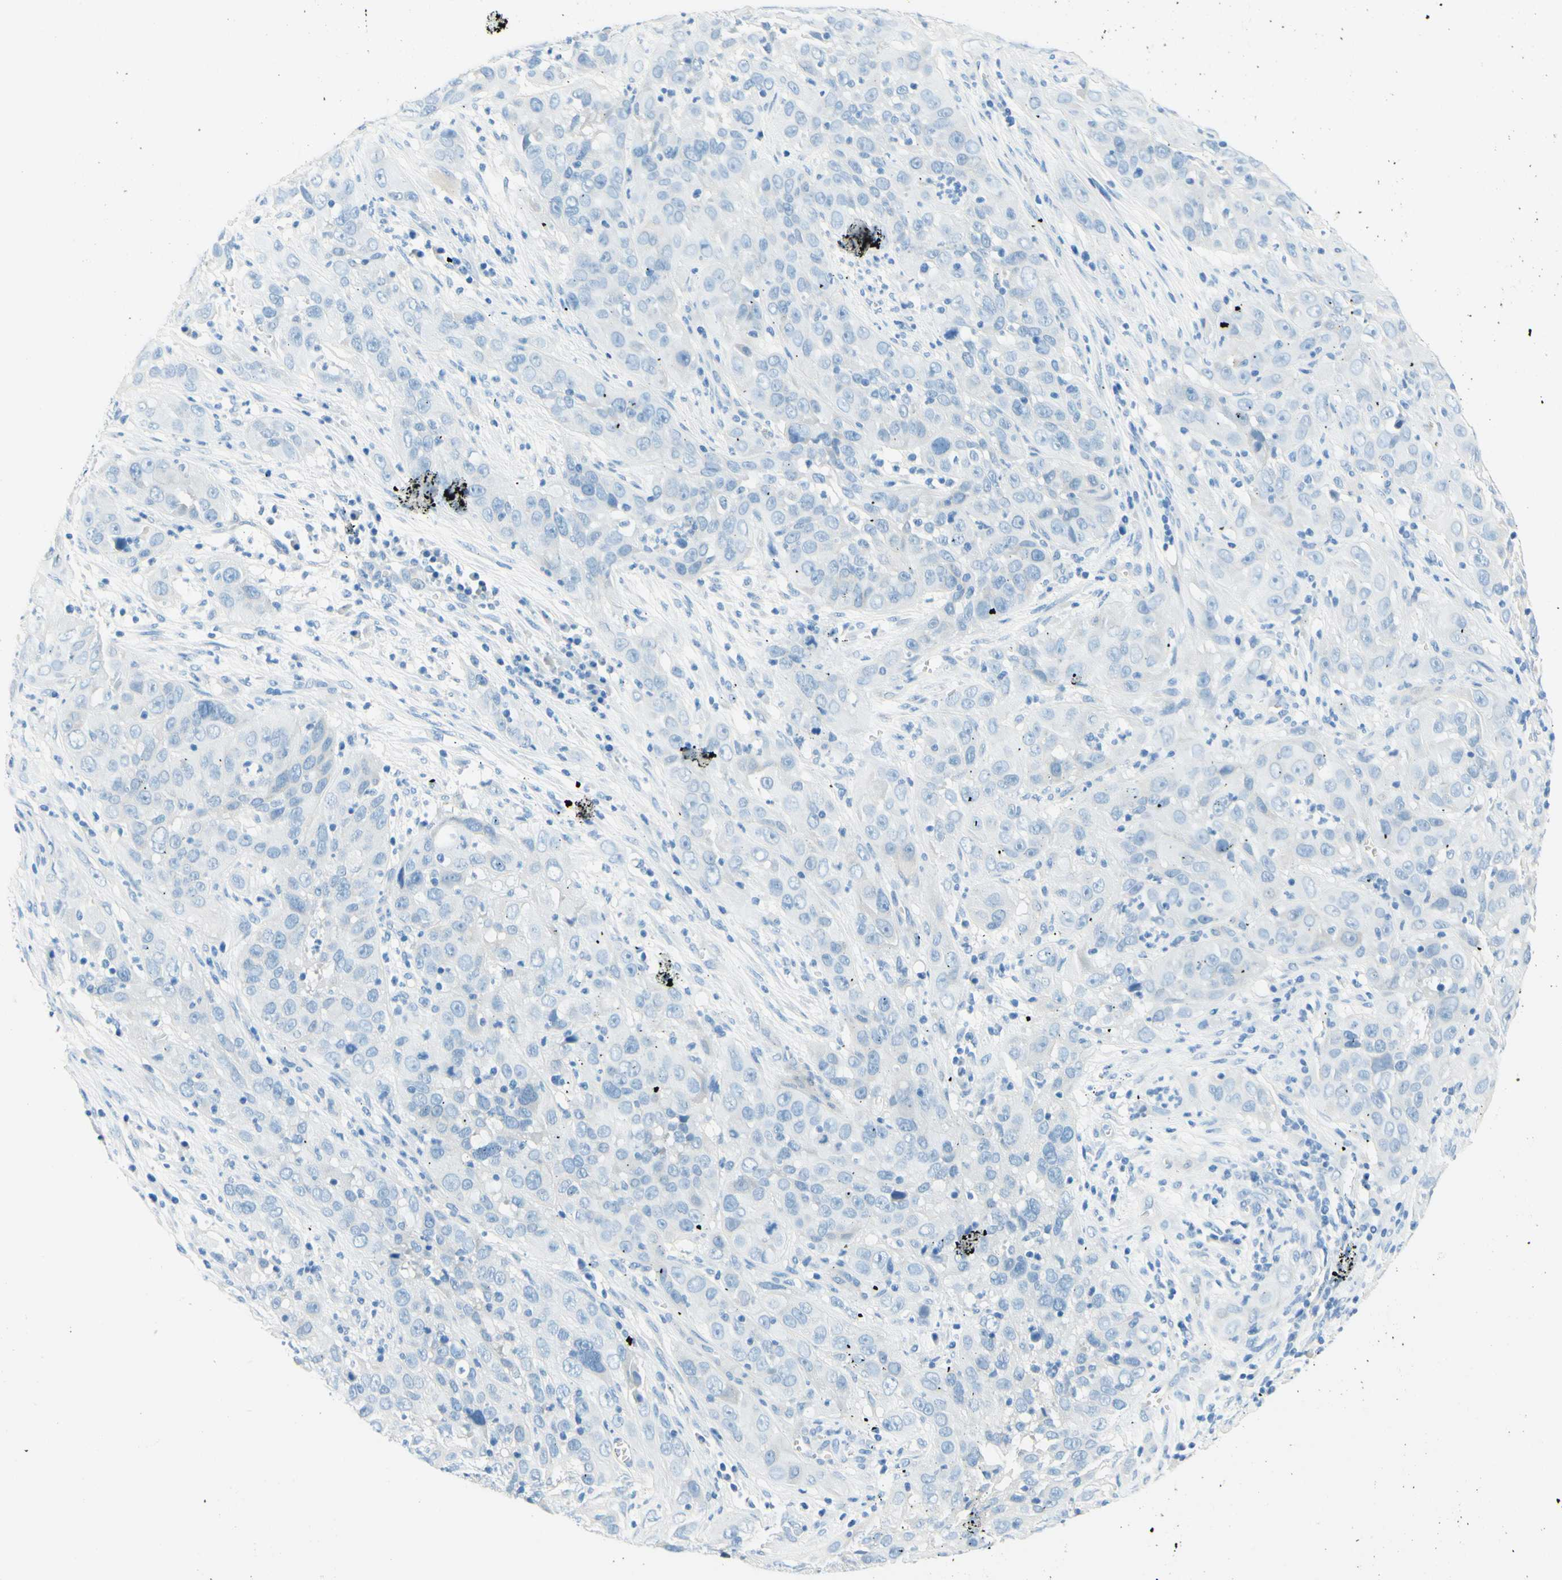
{"staining": {"intensity": "negative", "quantity": "none", "location": "none"}, "tissue": "cervical cancer", "cell_type": "Tumor cells", "image_type": "cancer", "snomed": [{"axis": "morphology", "description": "Squamous cell carcinoma, NOS"}, {"axis": "topography", "description": "Cervix"}], "caption": "Immunohistochemistry of squamous cell carcinoma (cervical) shows no expression in tumor cells.", "gene": "PASD1", "patient": {"sex": "female", "age": 32}}